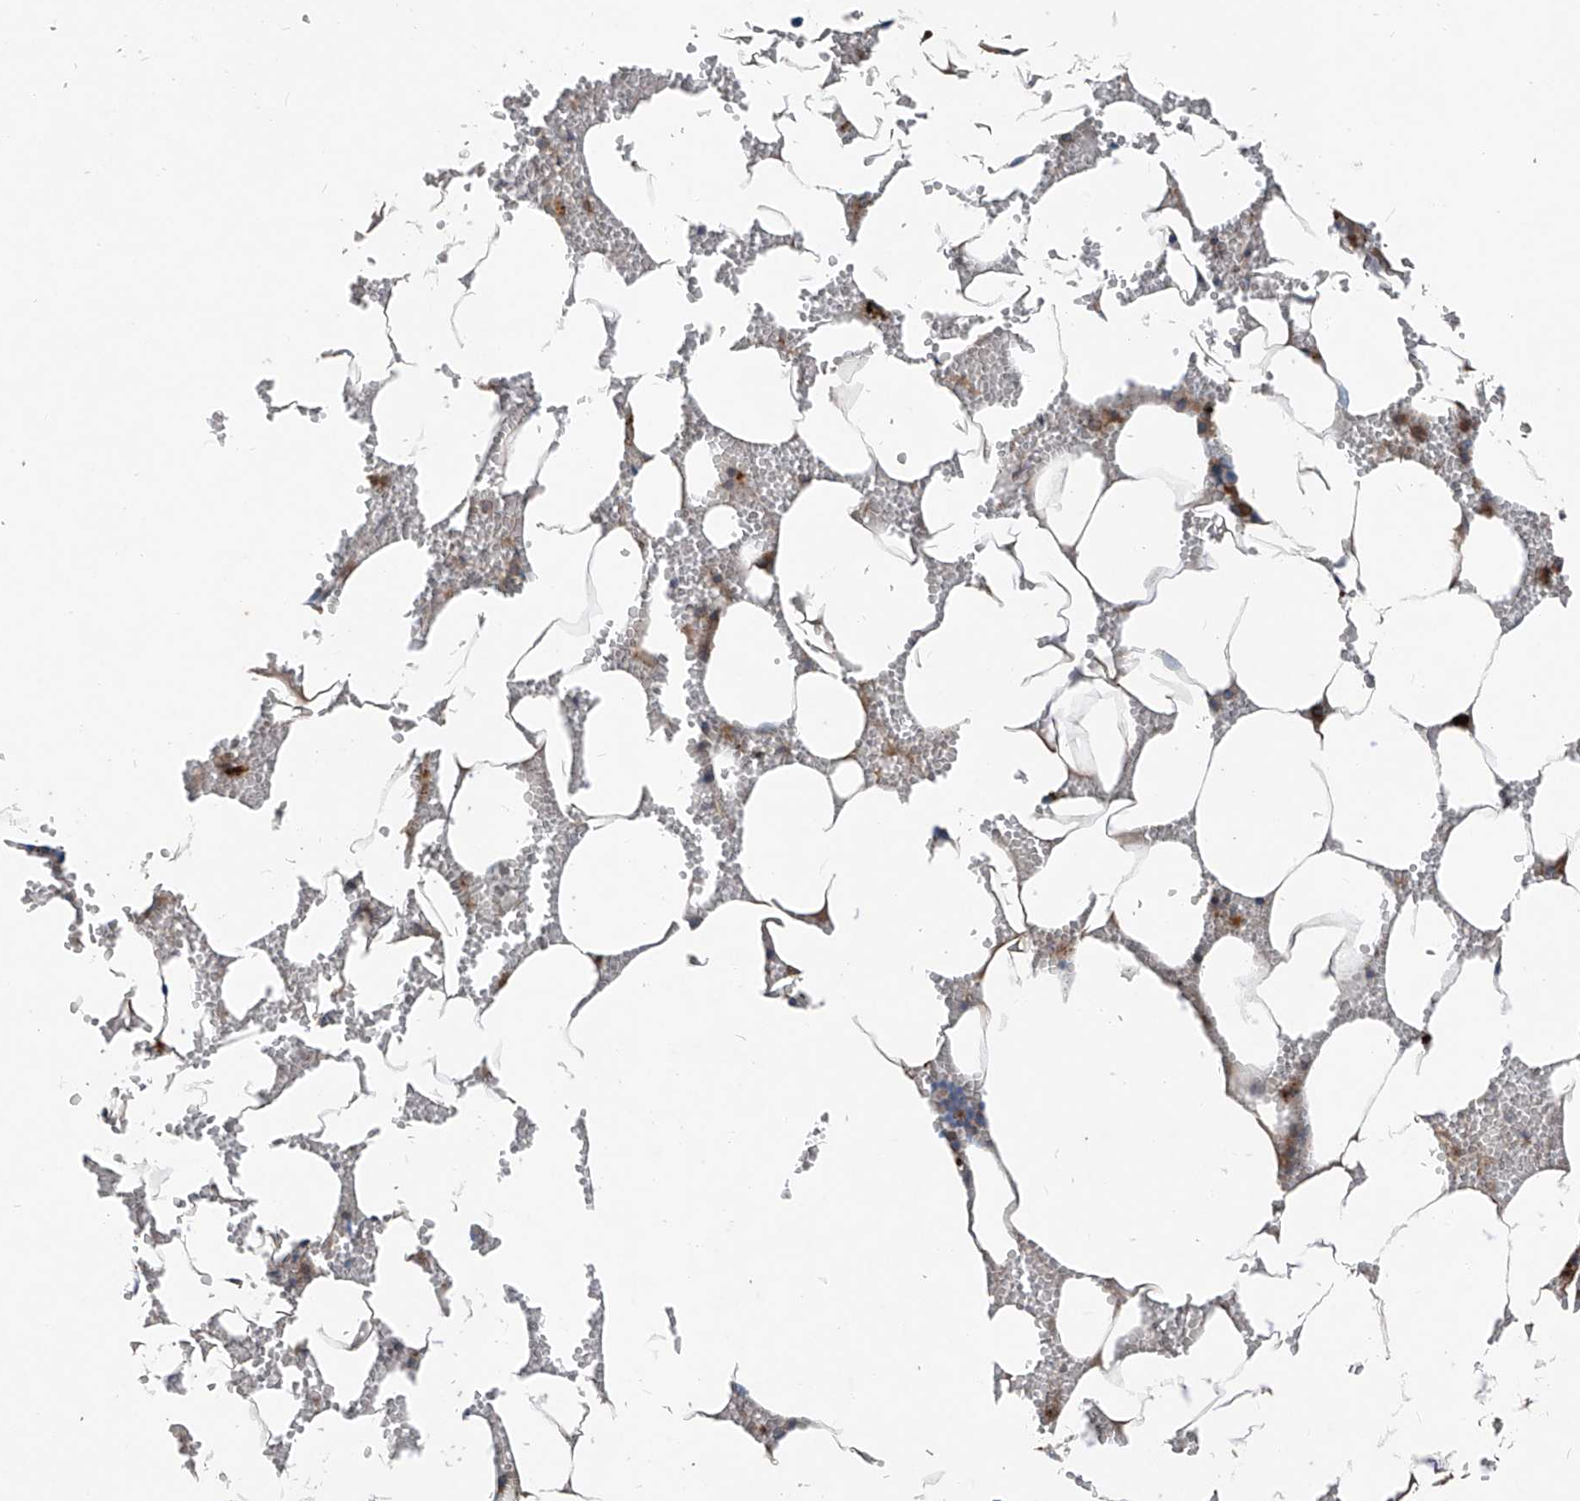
{"staining": {"intensity": "weak", "quantity": "<25%", "location": "cytoplasmic/membranous"}, "tissue": "bone marrow", "cell_type": "Hematopoietic cells", "image_type": "normal", "snomed": [{"axis": "morphology", "description": "Normal tissue, NOS"}, {"axis": "topography", "description": "Bone marrow"}], "caption": "Benign bone marrow was stained to show a protein in brown. There is no significant staining in hematopoietic cells.", "gene": "FOXRED2", "patient": {"sex": "male", "age": 70}}